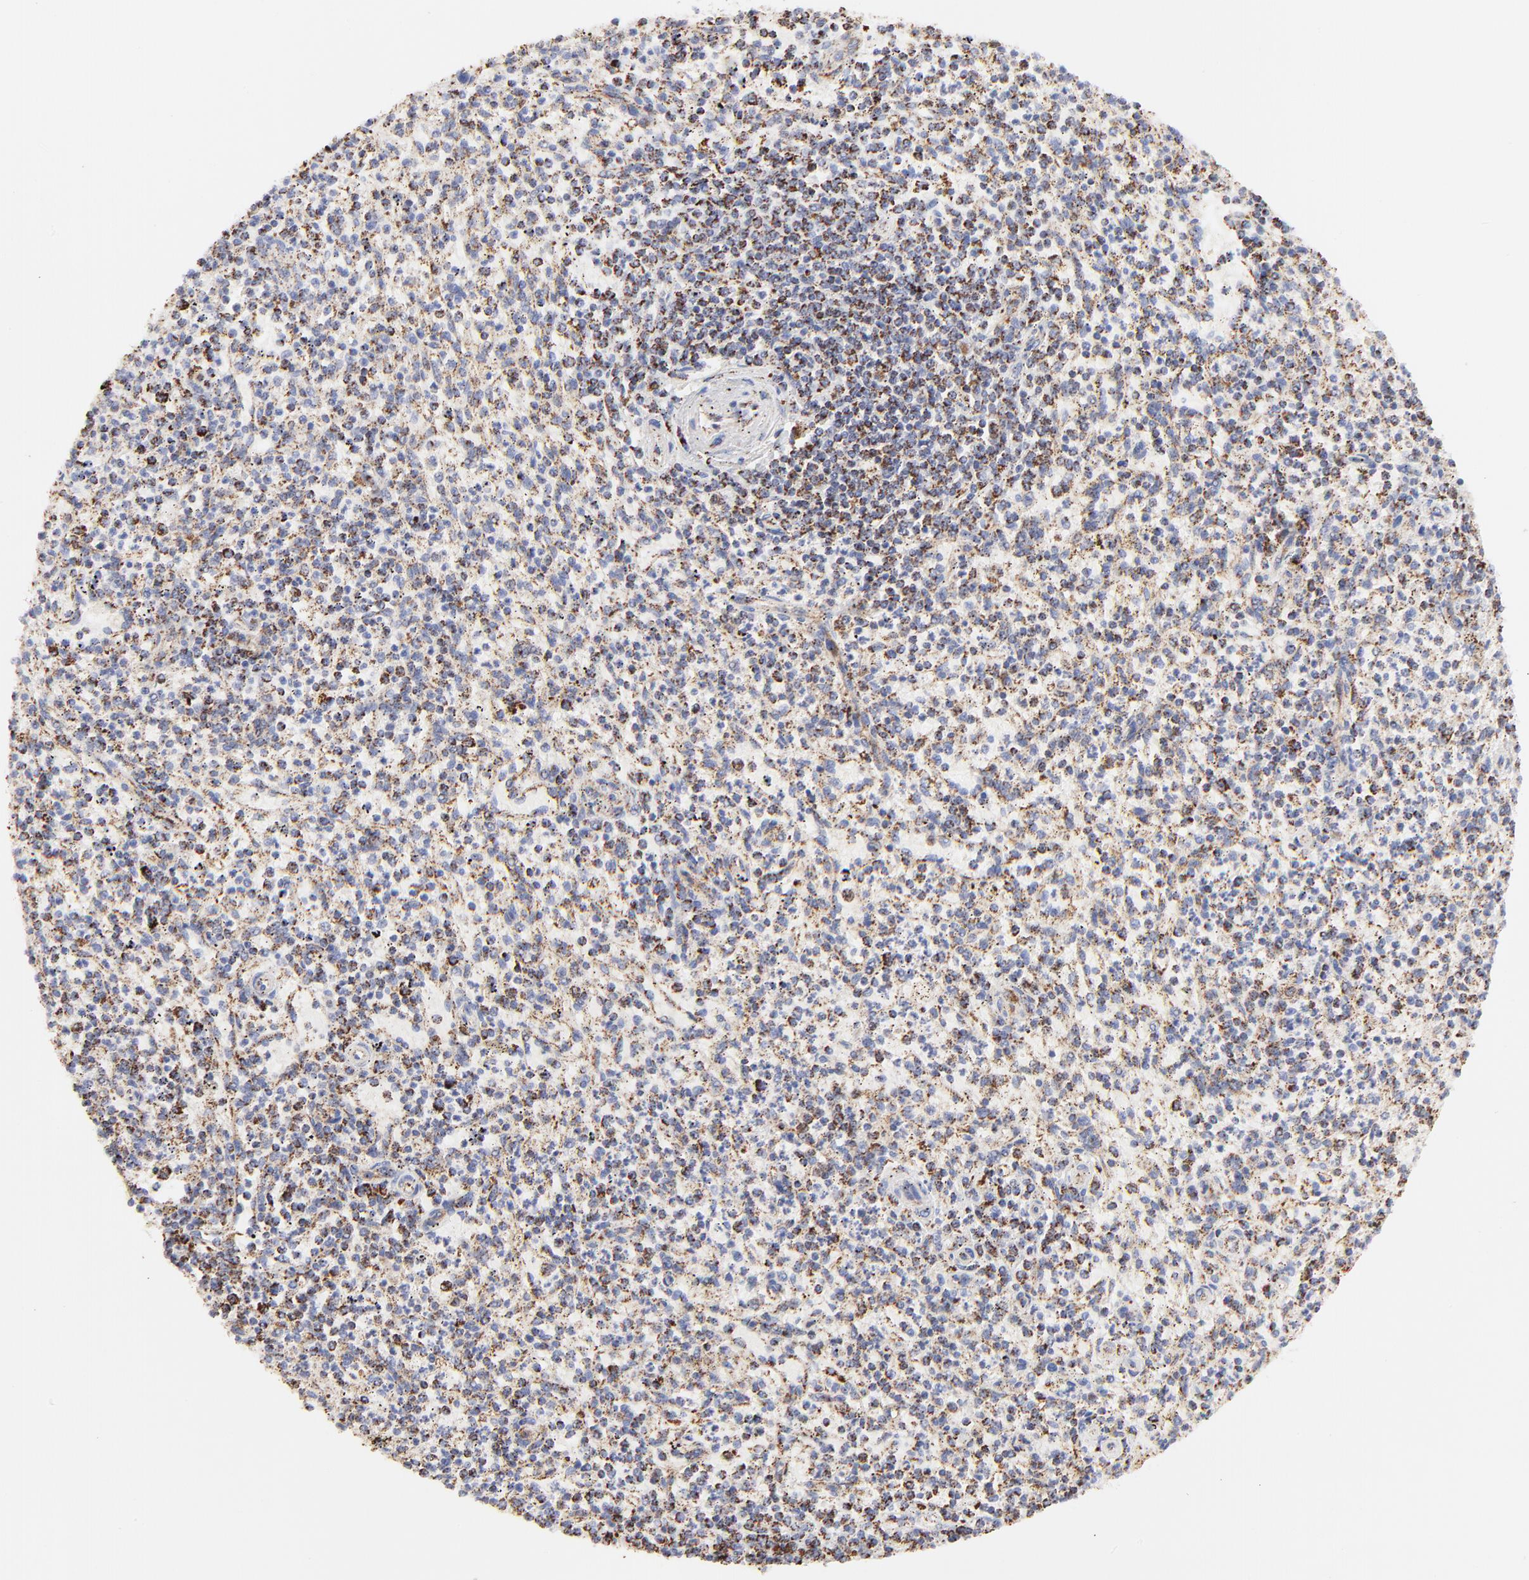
{"staining": {"intensity": "moderate", "quantity": ">75%", "location": "cytoplasmic/membranous"}, "tissue": "spleen", "cell_type": "Cells in red pulp", "image_type": "normal", "snomed": [{"axis": "morphology", "description": "Normal tissue, NOS"}, {"axis": "topography", "description": "Spleen"}], "caption": "Protein analysis of normal spleen demonstrates moderate cytoplasmic/membranous staining in approximately >75% of cells in red pulp.", "gene": "COX4I1", "patient": {"sex": "male", "age": 72}}